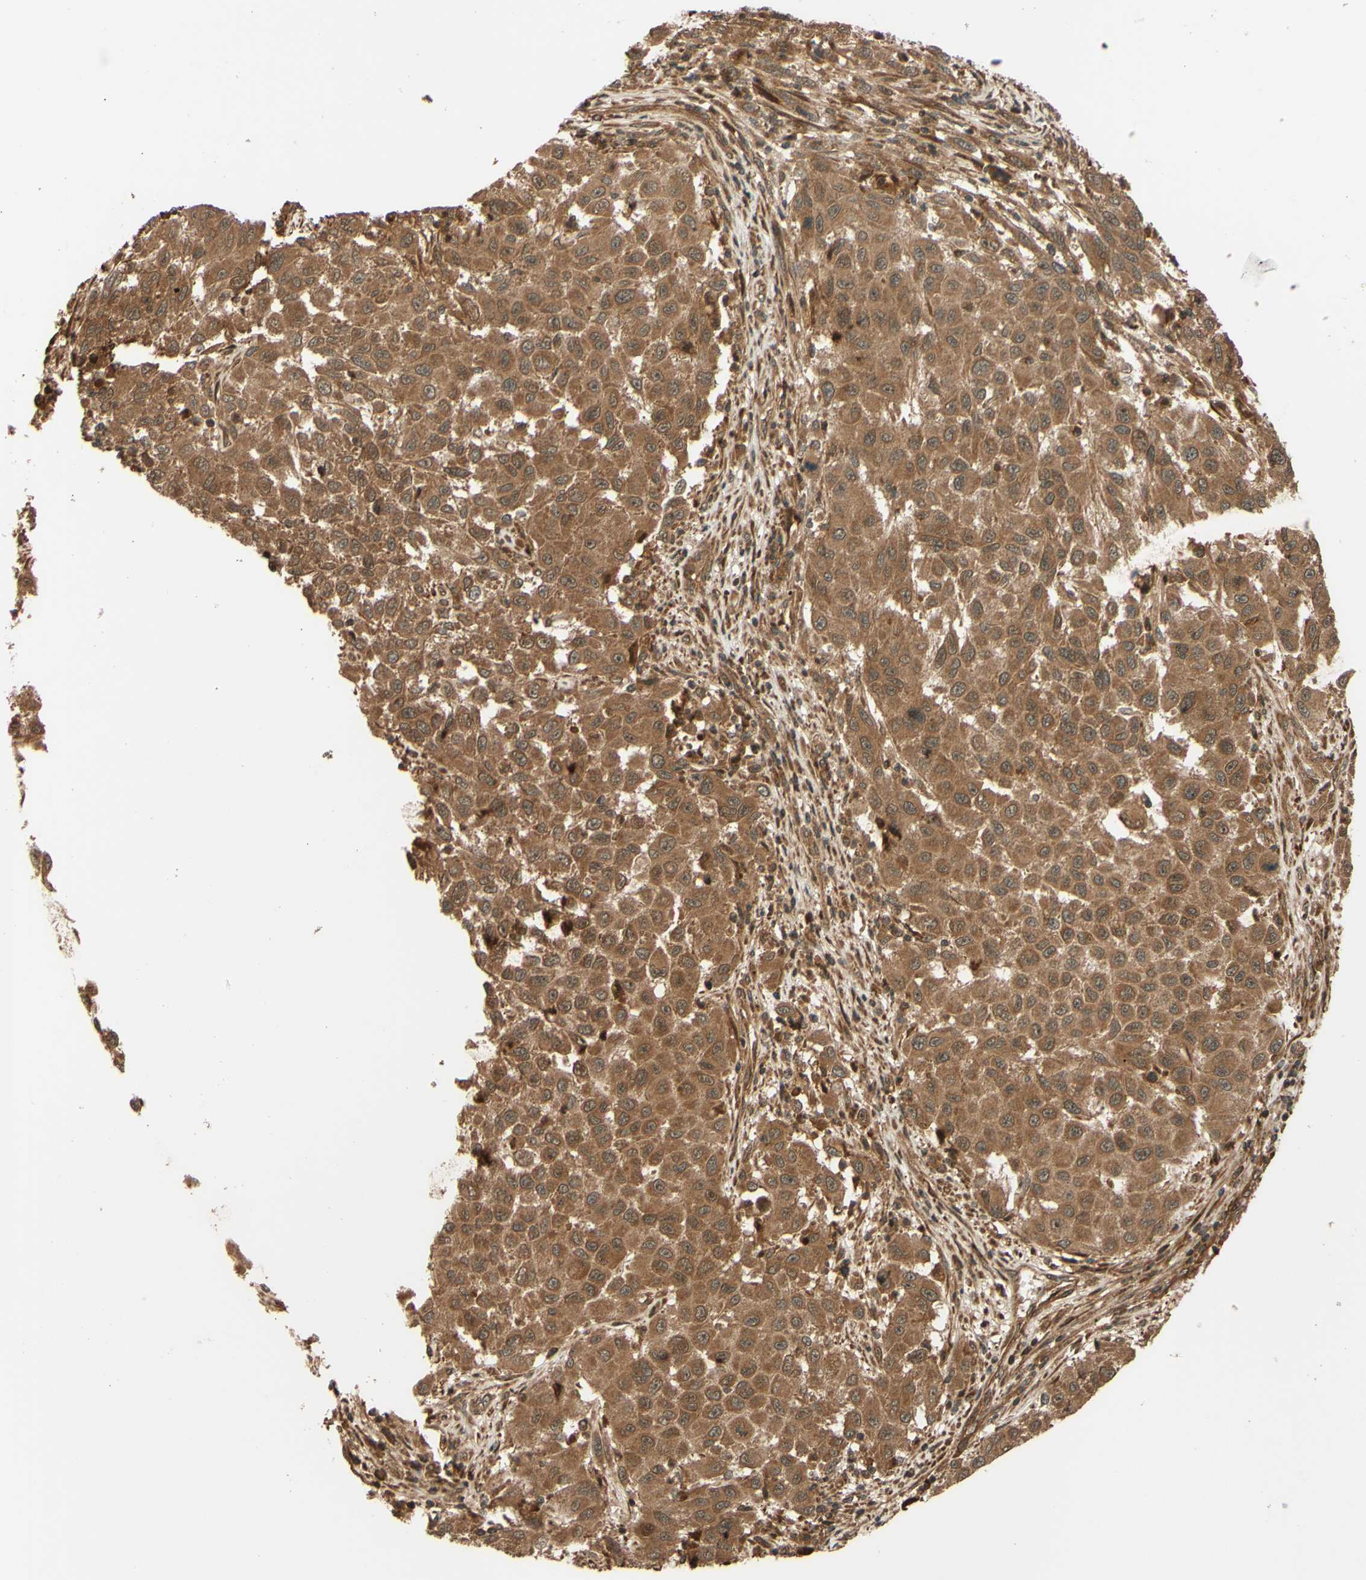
{"staining": {"intensity": "moderate", "quantity": ">75%", "location": "cytoplasmic/membranous"}, "tissue": "melanoma", "cell_type": "Tumor cells", "image_type": "cancer", "snomed": [{"axis": "morphology", "description": "Malignant melanoma, Metastatic site"}, {"axis": "topography", "description": "Lymph node"}], "caption": "Melanoma tissue displays moderate cytoplasmic/membranous staining in about >75% of tumor cells", "gene": "RNF19A", "patient": {"sex": "male", "age": 61}}